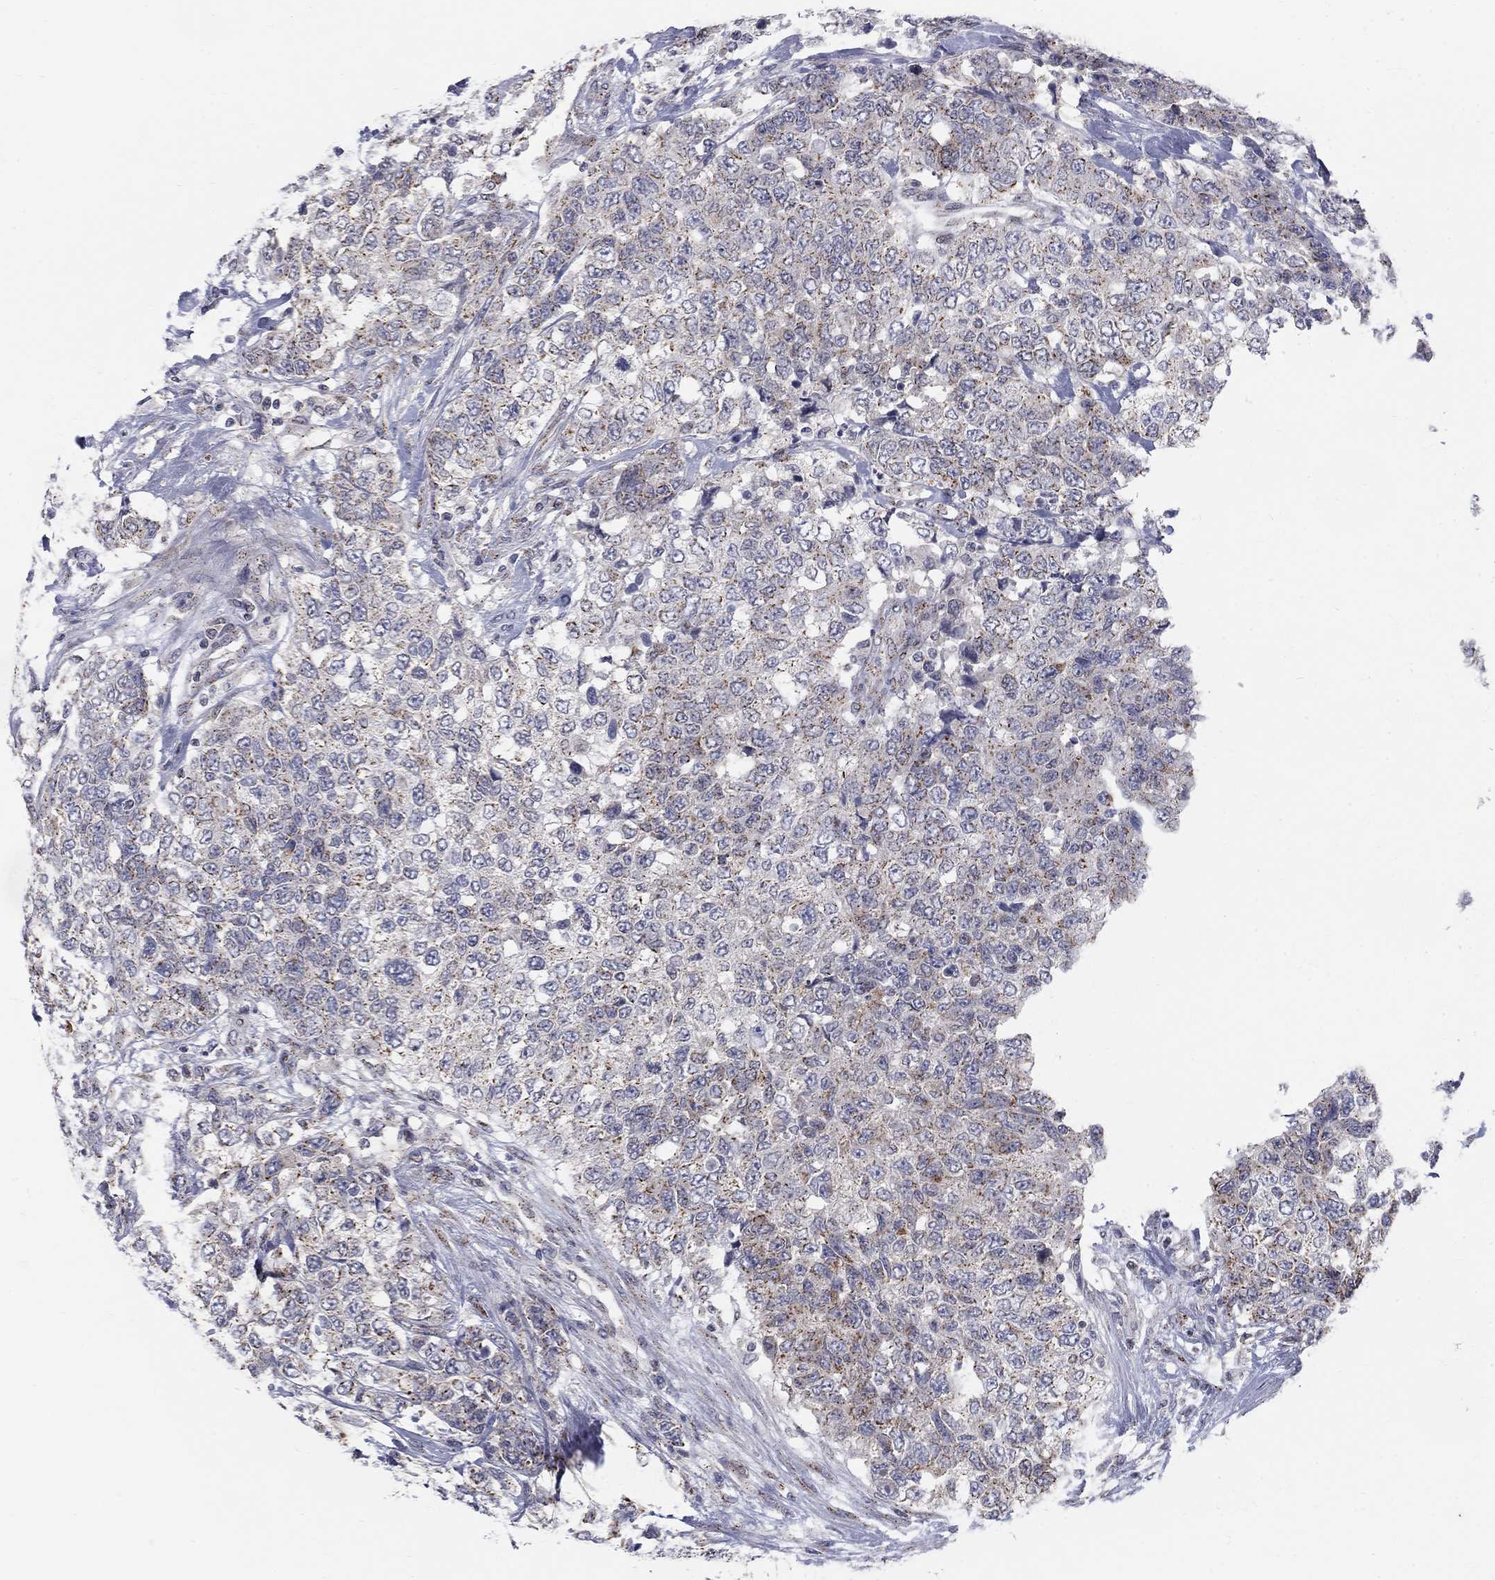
{"staining": {"intensity": "weak", "quantity": "25%-75%", "location": "cytoplasmic/membranous"}, "tissue": "urothelial cancer", "cell_type": "Tumor cells", "image_type": "cancer", "snomed": [{"axis": "morphology", "description": "Urothelial carcinoma, High grade"}, {"axis": "topography", "description": "Urinary bladder"}], "caption": "Immunohistochemistry histopathology image of human urothelial carcinoma (high-grade) stained for a protein (brown), which displays low levels of weak cytoplasmic/membranous expression in about 25%-75% of tumor cells.", "gene": "PANK3", "patient": {"sex": "female", "age": 78}}